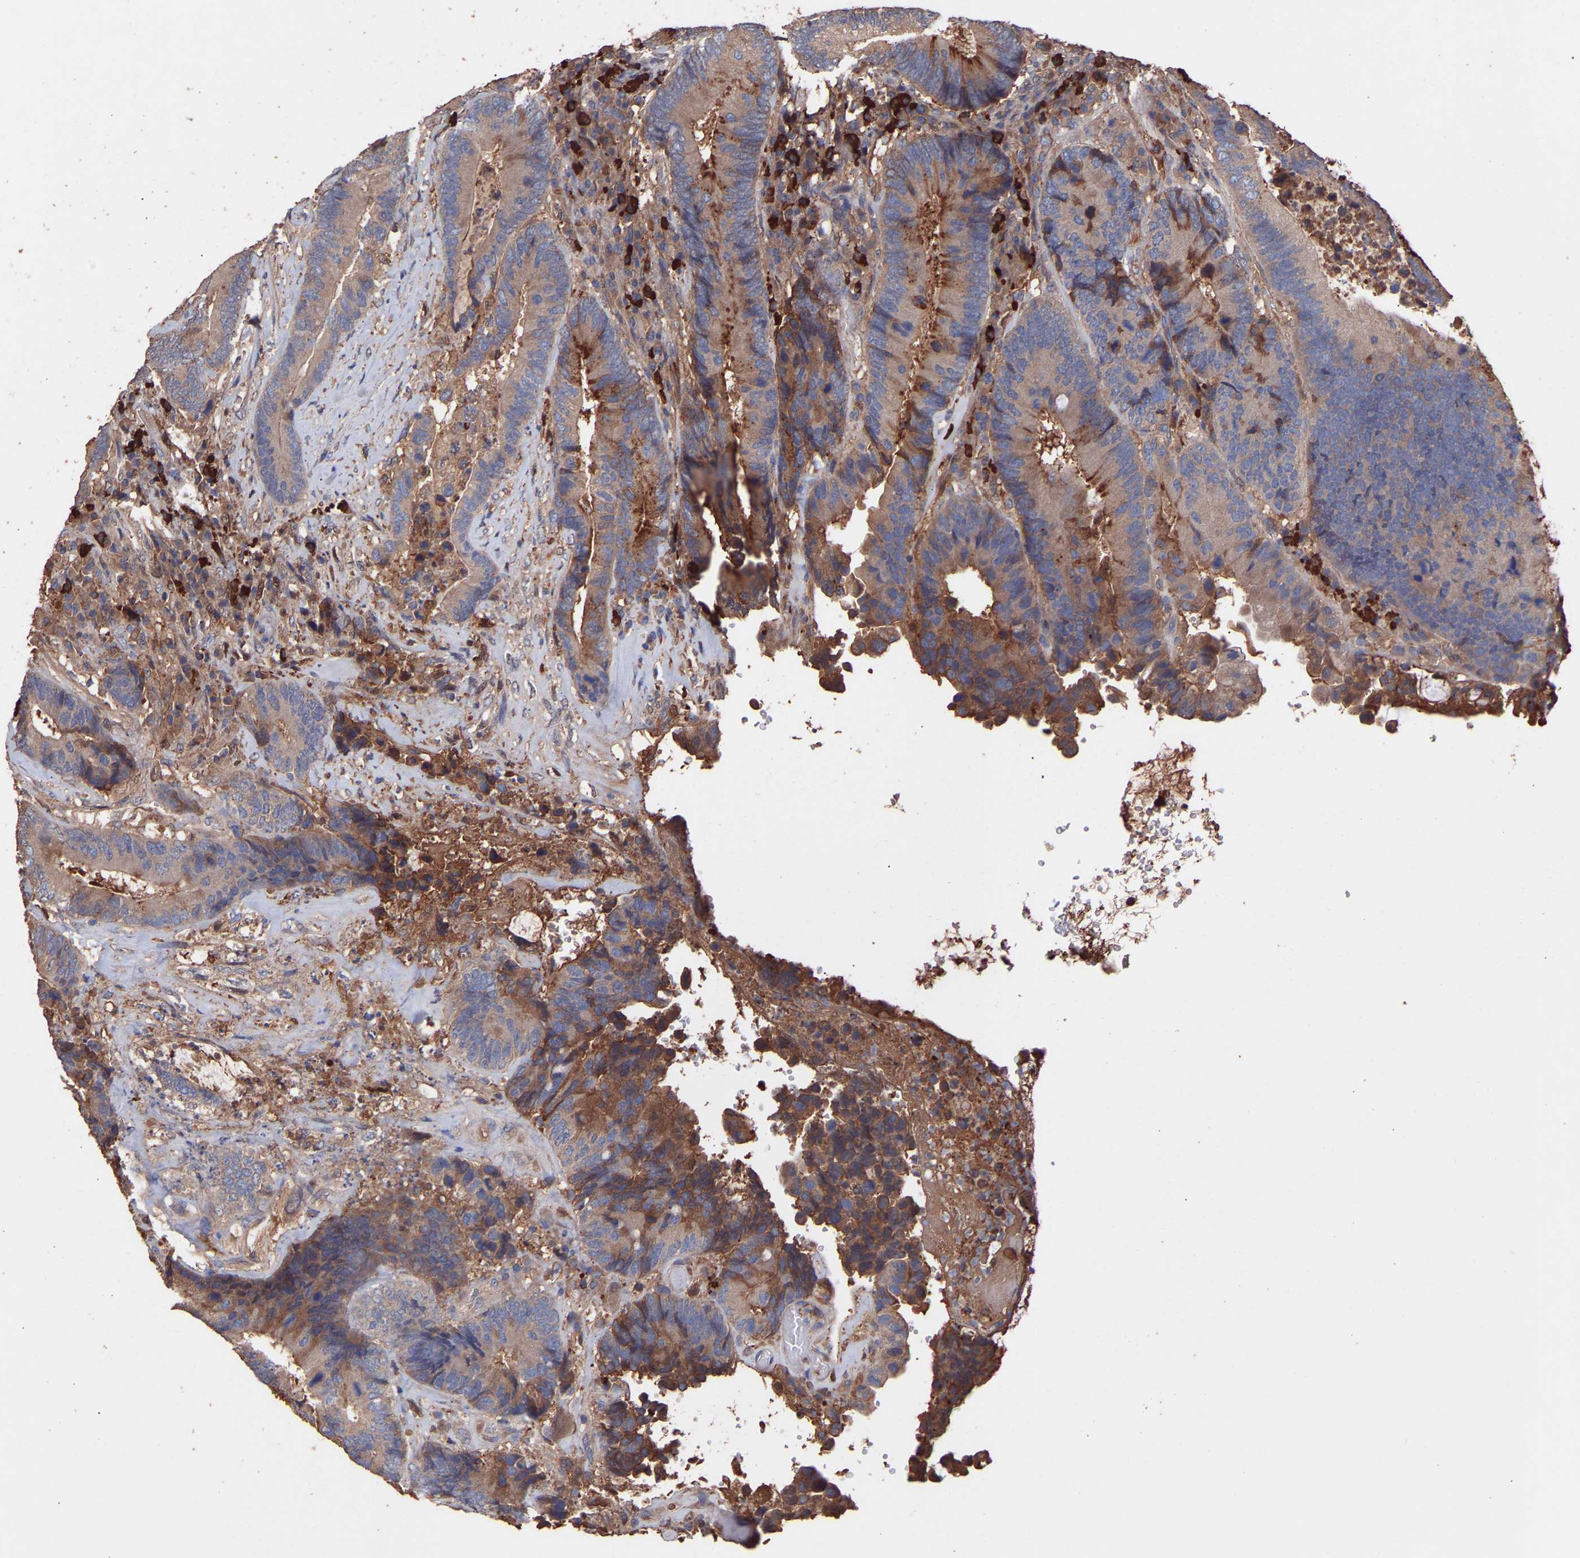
{"staining": {"intensity": "weak", "quantity": ">75%", "location": "cytoplasmic/membranous"}, "tissue": "colorectal cancer", "cell_type": "Tumor cells", "image_type": "cancer", "snomed": [{"axis": "morphology", "description": "Adenocarcinoma, NOS"}, {"axis": "topography", "description": "Rectum"}], "caption": "Tumor cells exhibit low levels of weak cytoplasmic/membranous positivity in about >75% of cells in colorectal adenocarcinoma.", "gene": "TMEM268", "patient": {"sex": "female", "age": 89}}